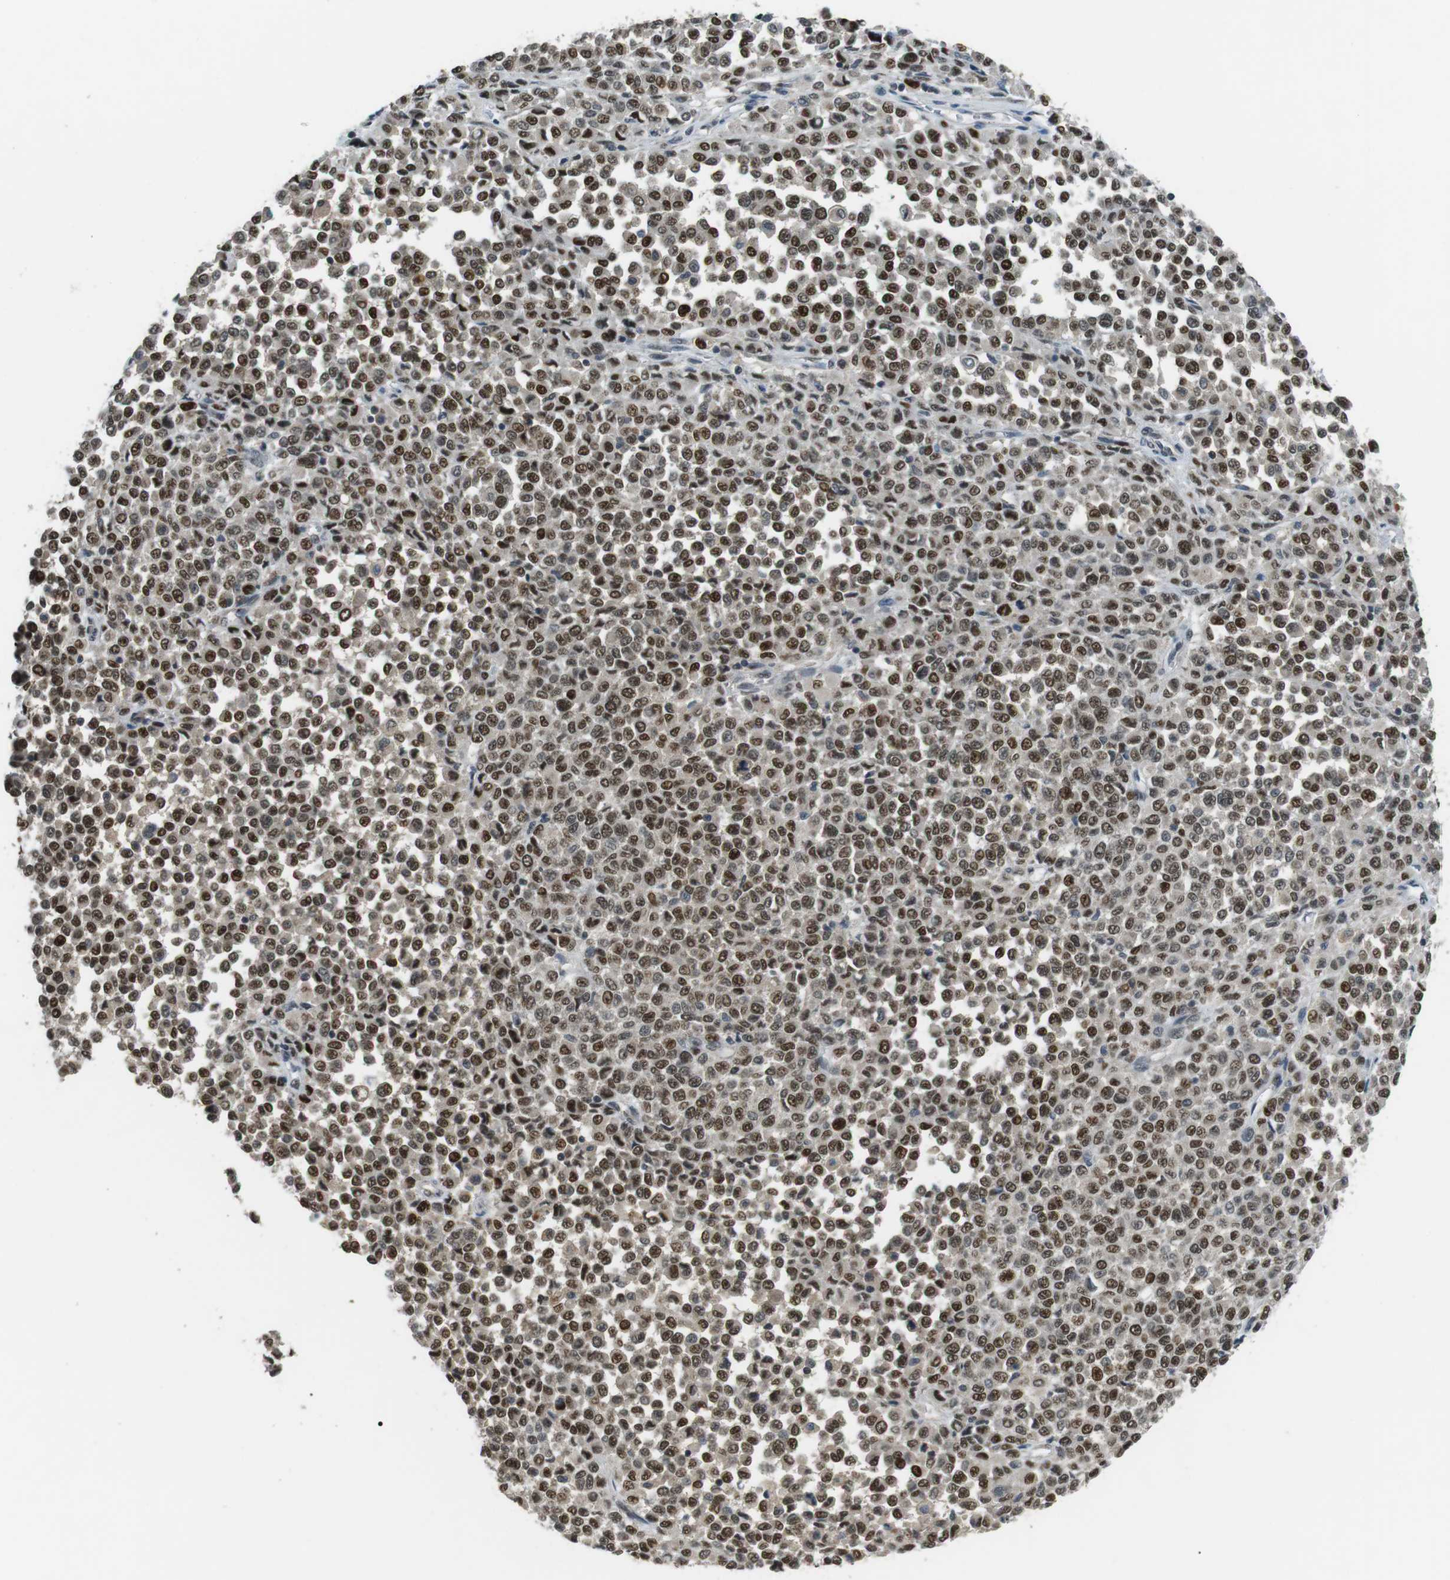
{"staining": {"intensity": "moderate", "quantity": ">75%", "location": "nuclear"}, "tissue": "melanoma", "cell_type": "Tumor cells", "image_type": "cancer", "snomed": [{"axis": "morphology", "description": "Malignant melanoma, Metastatic site"}, {"axis": "topography", "description": "Pancreas"}], "caption": "Malignant melanoma (metastatic site) tissue shows moderate nuclear positivity in approximately >75% of tumor cells, visualized by immunohistochemistry.", "gene": "ORAI3", "patient": {"sex": "female", "age": 30}}